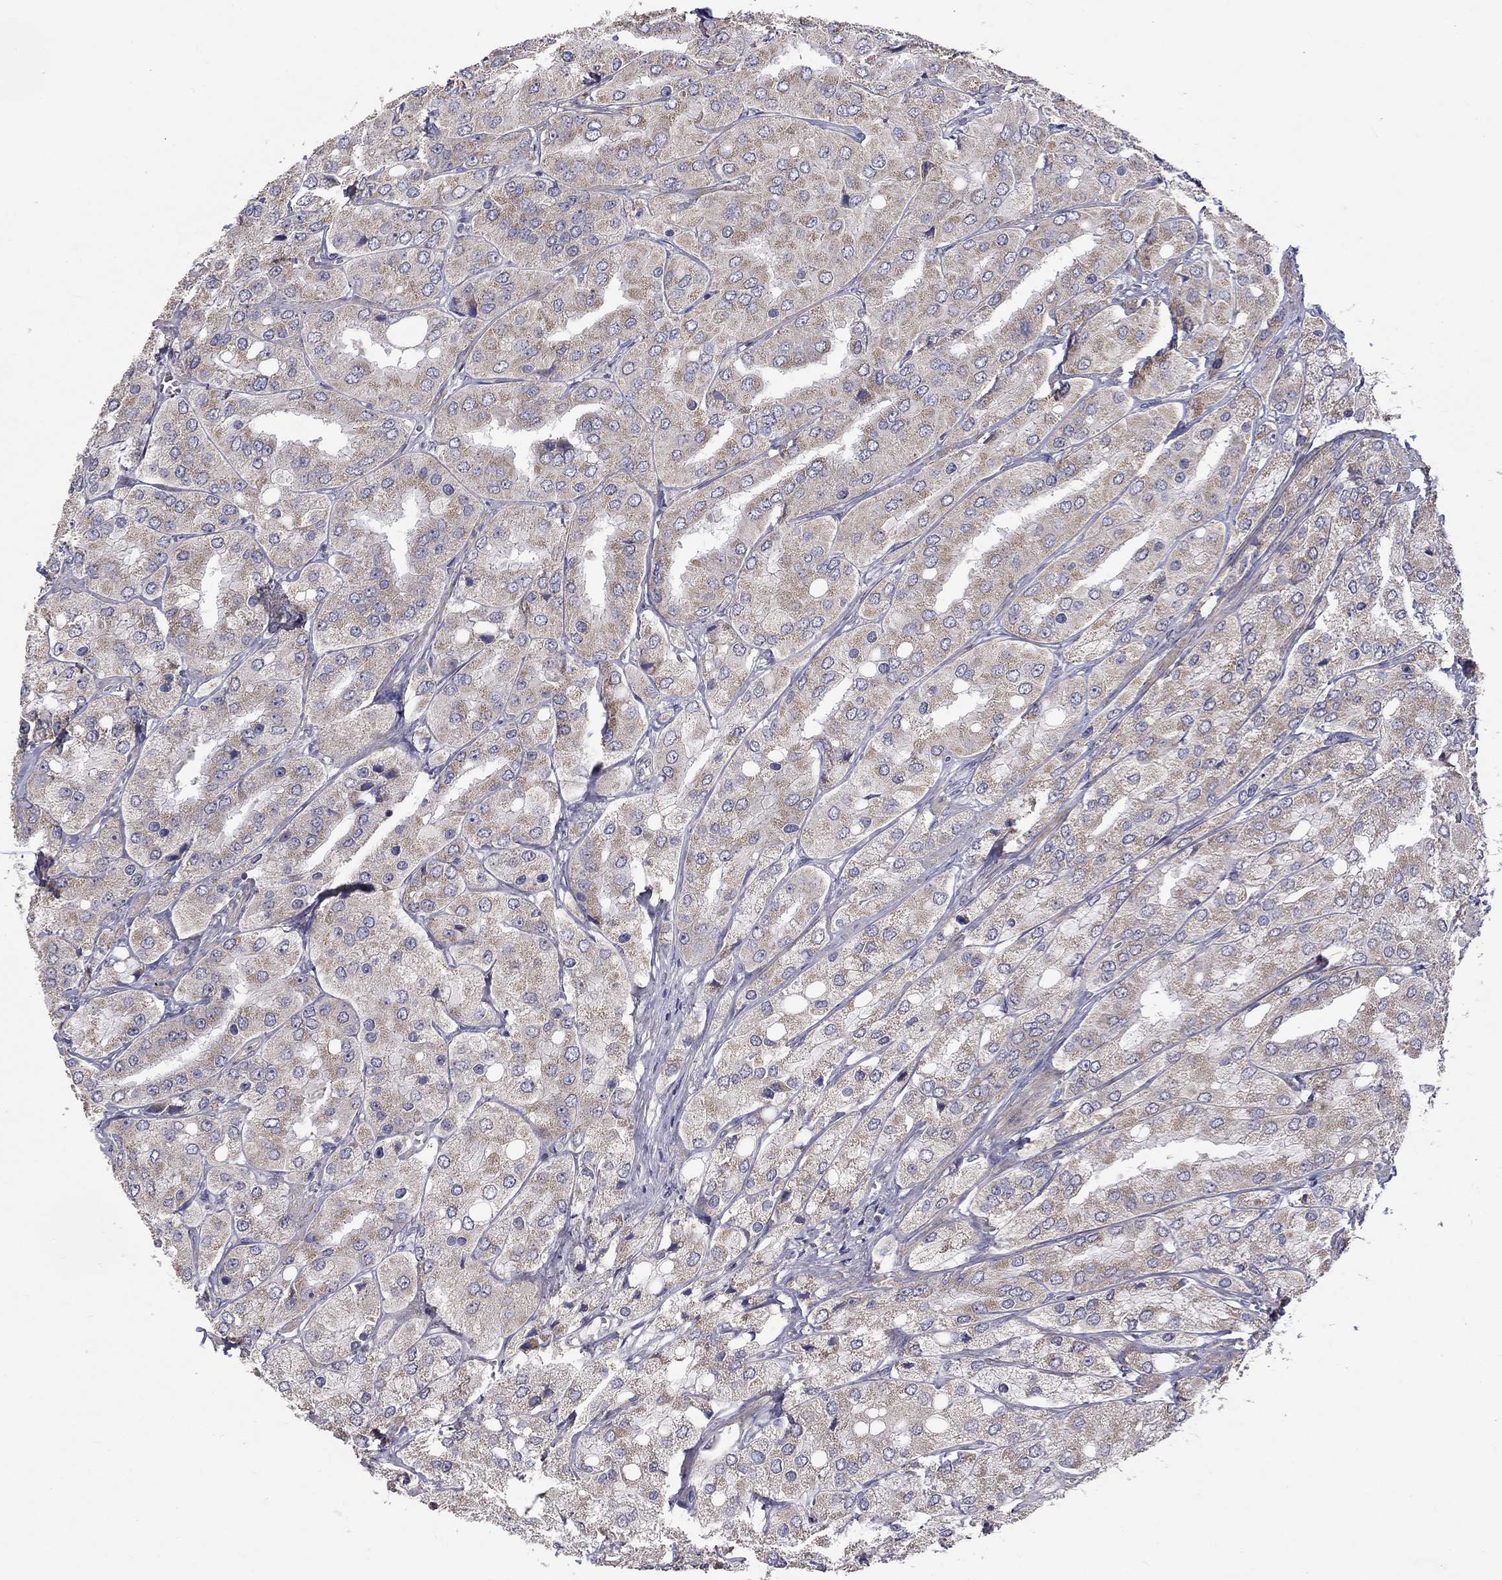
{"staining": {"intensity": "negative", "quantity": "none", "location": "none"}, "tissue": "prostate cancer", "cell_type": "Tumor cells", "image_type": "cancer", "snomed": [{"axis": "morphology", "description": "Adenocarcinoma, Low grade"}, {"axis": "topography", "description": "Prostate"}], "caption": "Photomicrograph shows no significant protein staining in tumor cells of low-grade adenocarcinoma (prostate).", "gene": "SLC39A14", "patient": {"sex": "male", "age": 69}}